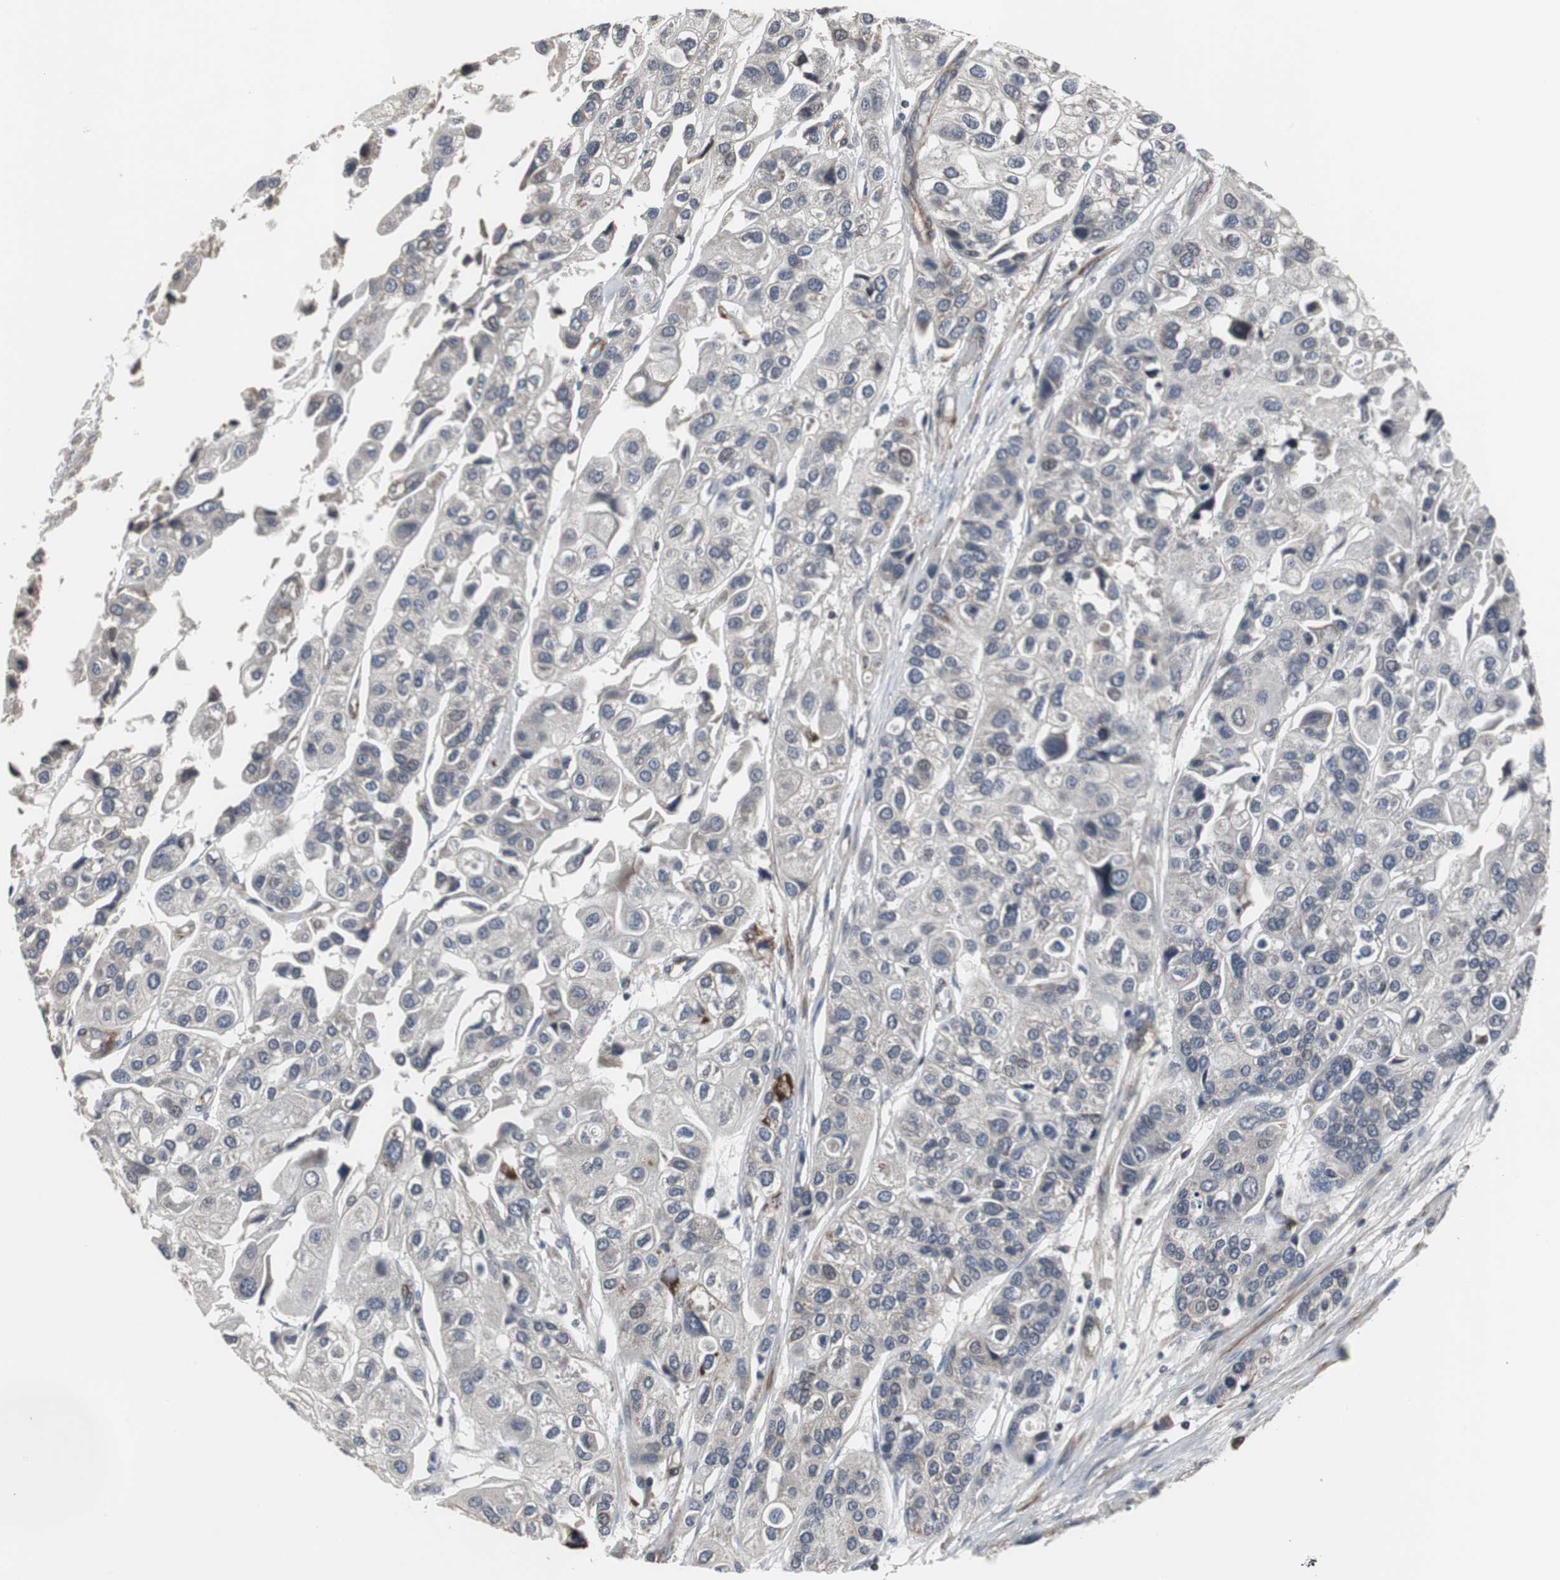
{"staining": {"intensity": "weak", "quantity": ">75%", "location": "cytoplasmic/membranous"}, "tissue": "urothelial cancer", "cell_type": "Tumor cells", "image_type": "cancer", "snomed": [{"axis": "morphology", "description": "Urothelial carcinoma, High grade"}, {"axis": "topography", "description": "Urinary bladder"}], "caption": "A histopathology image showing weak cytoplasmic/membranous staining in approximately >75% of tumor cells in urothelial carcinoma (high-grade), as visualized by brown immunohistochemical staining.", "gene": "CRADD", "patient": {"sex": "female", "age": 64}}